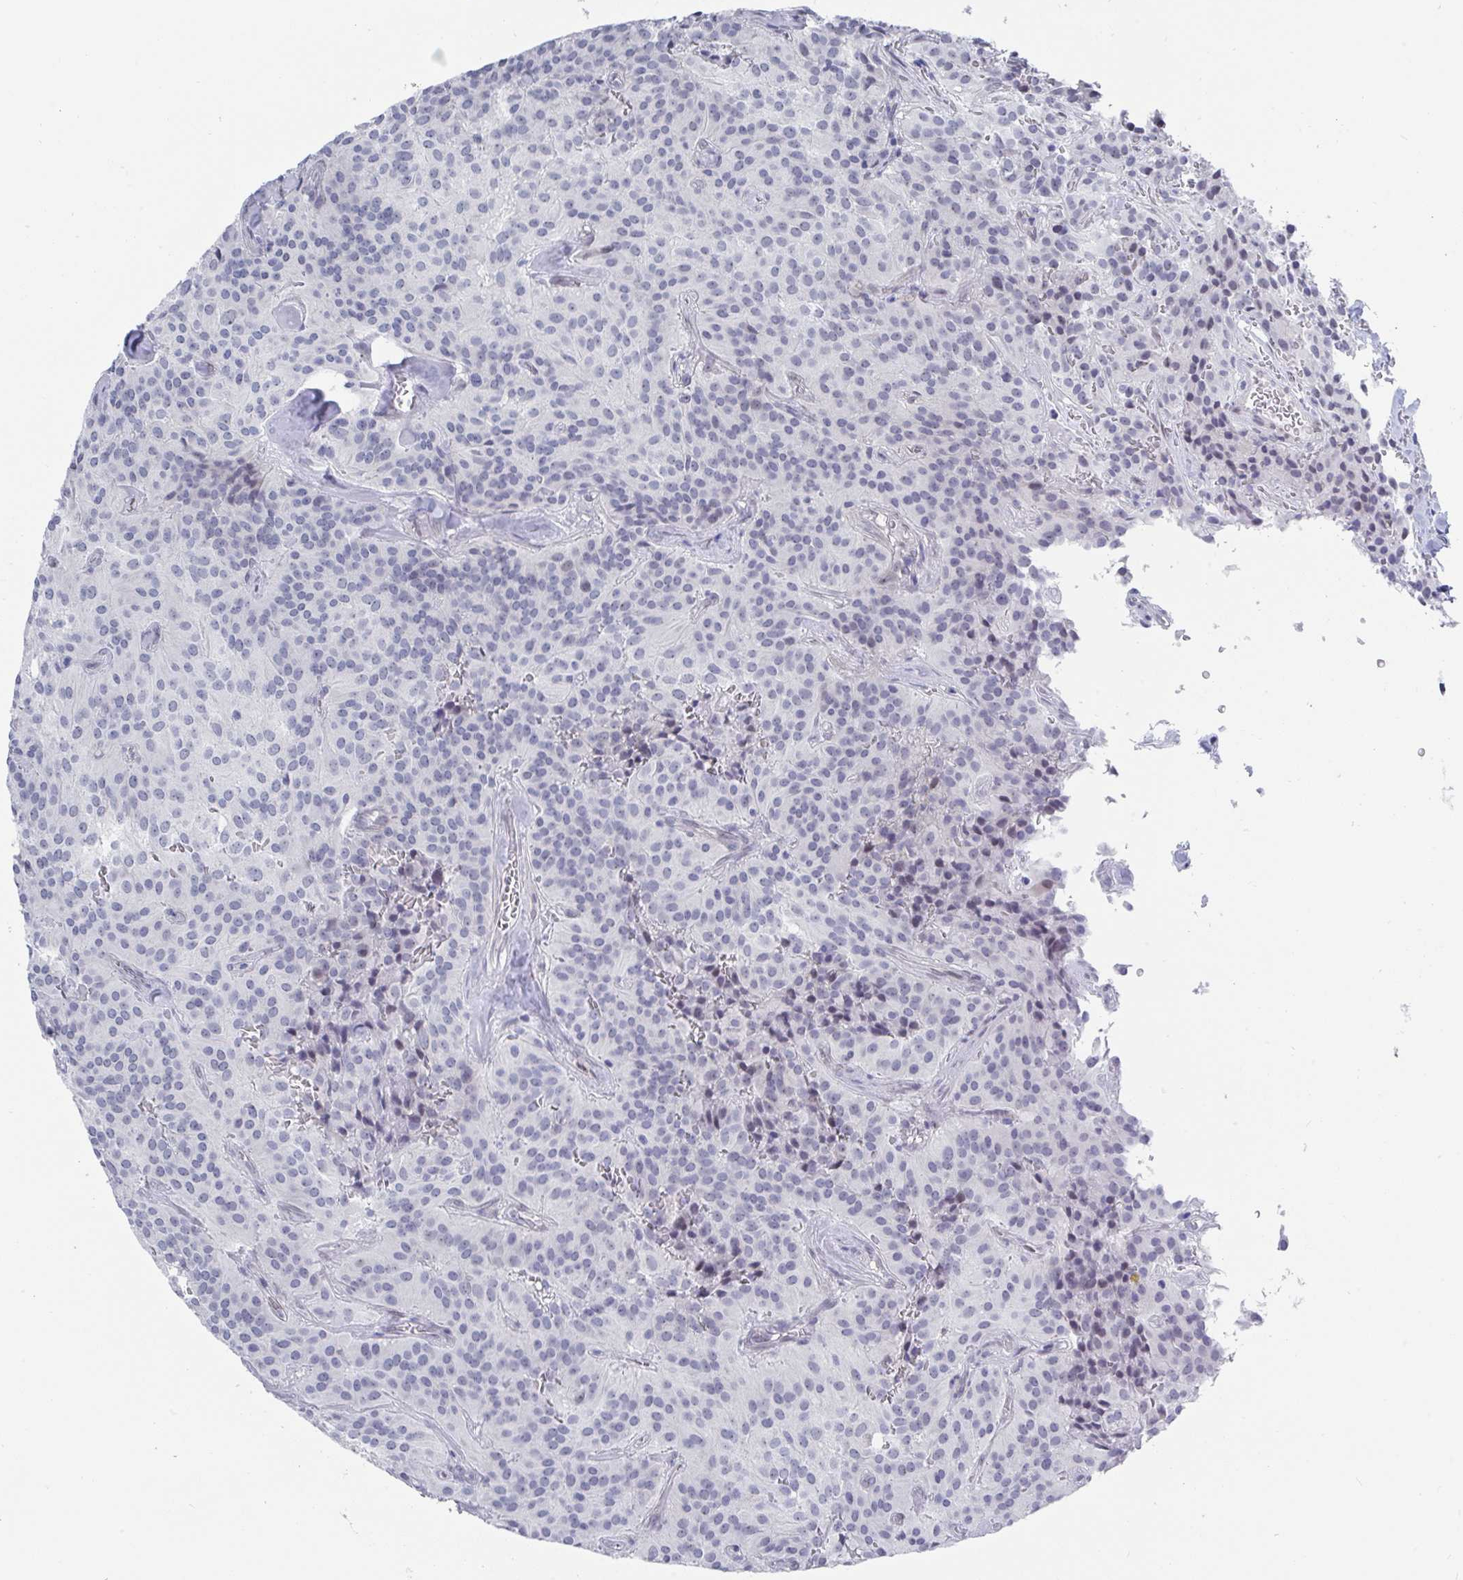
{"staining": {"intensity": "negative", "quantity": "none", "location": "none"}, "tissue": "glioma", "cell_type": "Tumor cells", "image_type": "cancer", "snomed": [{"axis": "morphology", "description": "Glioma, malignant, Low grade"}, {"axis": "topography", "description": "Brain"}], "caption": "High magnification brightfield microscopy of glioma stained with DAB (3,3'-diaminobenzidine) (brown) and counterstained with hematoxylin (blue): tumor cells show no significant expression.", "gene": "MFSD4A", "patient": {"sex": "male", "age": 42}}